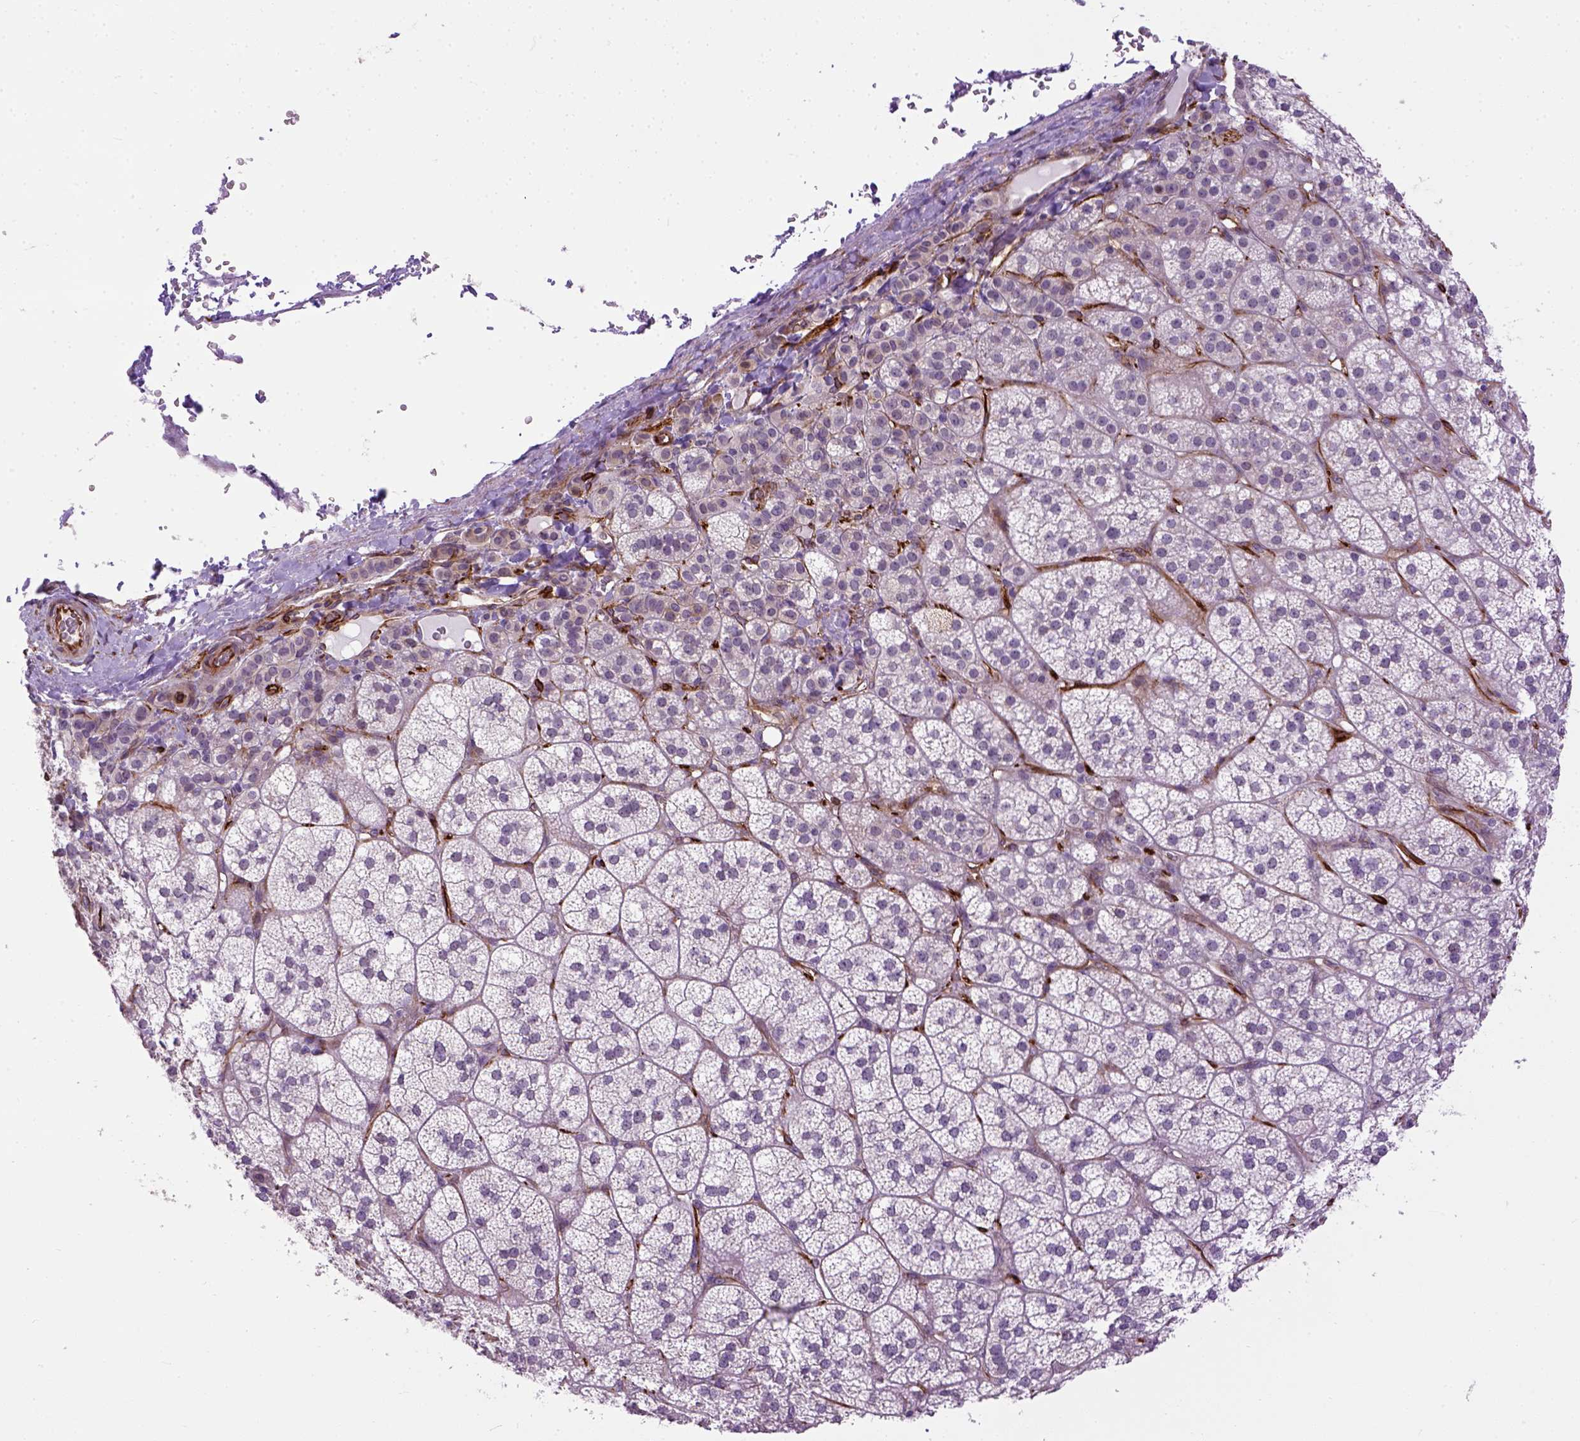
{"staining": {"intensity": "negative", "quantity": "none", "location": "none"}, "tissue": "adrenal gland", "cell_type": "Glandular cells", "image_type": "normal", "snomed": [{"axis": "morphology", "description": "Normal tissue, NOS"}, {"axis": "topography", "description": "Adrenal gland"}], "caption": "DAB (3,3'-diaminobenzidine) immunohistochemical staining of normal human adrenal gland demonstrates no significant expression in glandular cells. (DAB (3,3'-diaminobenzidine) immunohistochemistry (IHC) visualized using brightfield microscopy, high magnification).", "gene": "KAZN", "patient": {"sex": "female", "age": 60}}